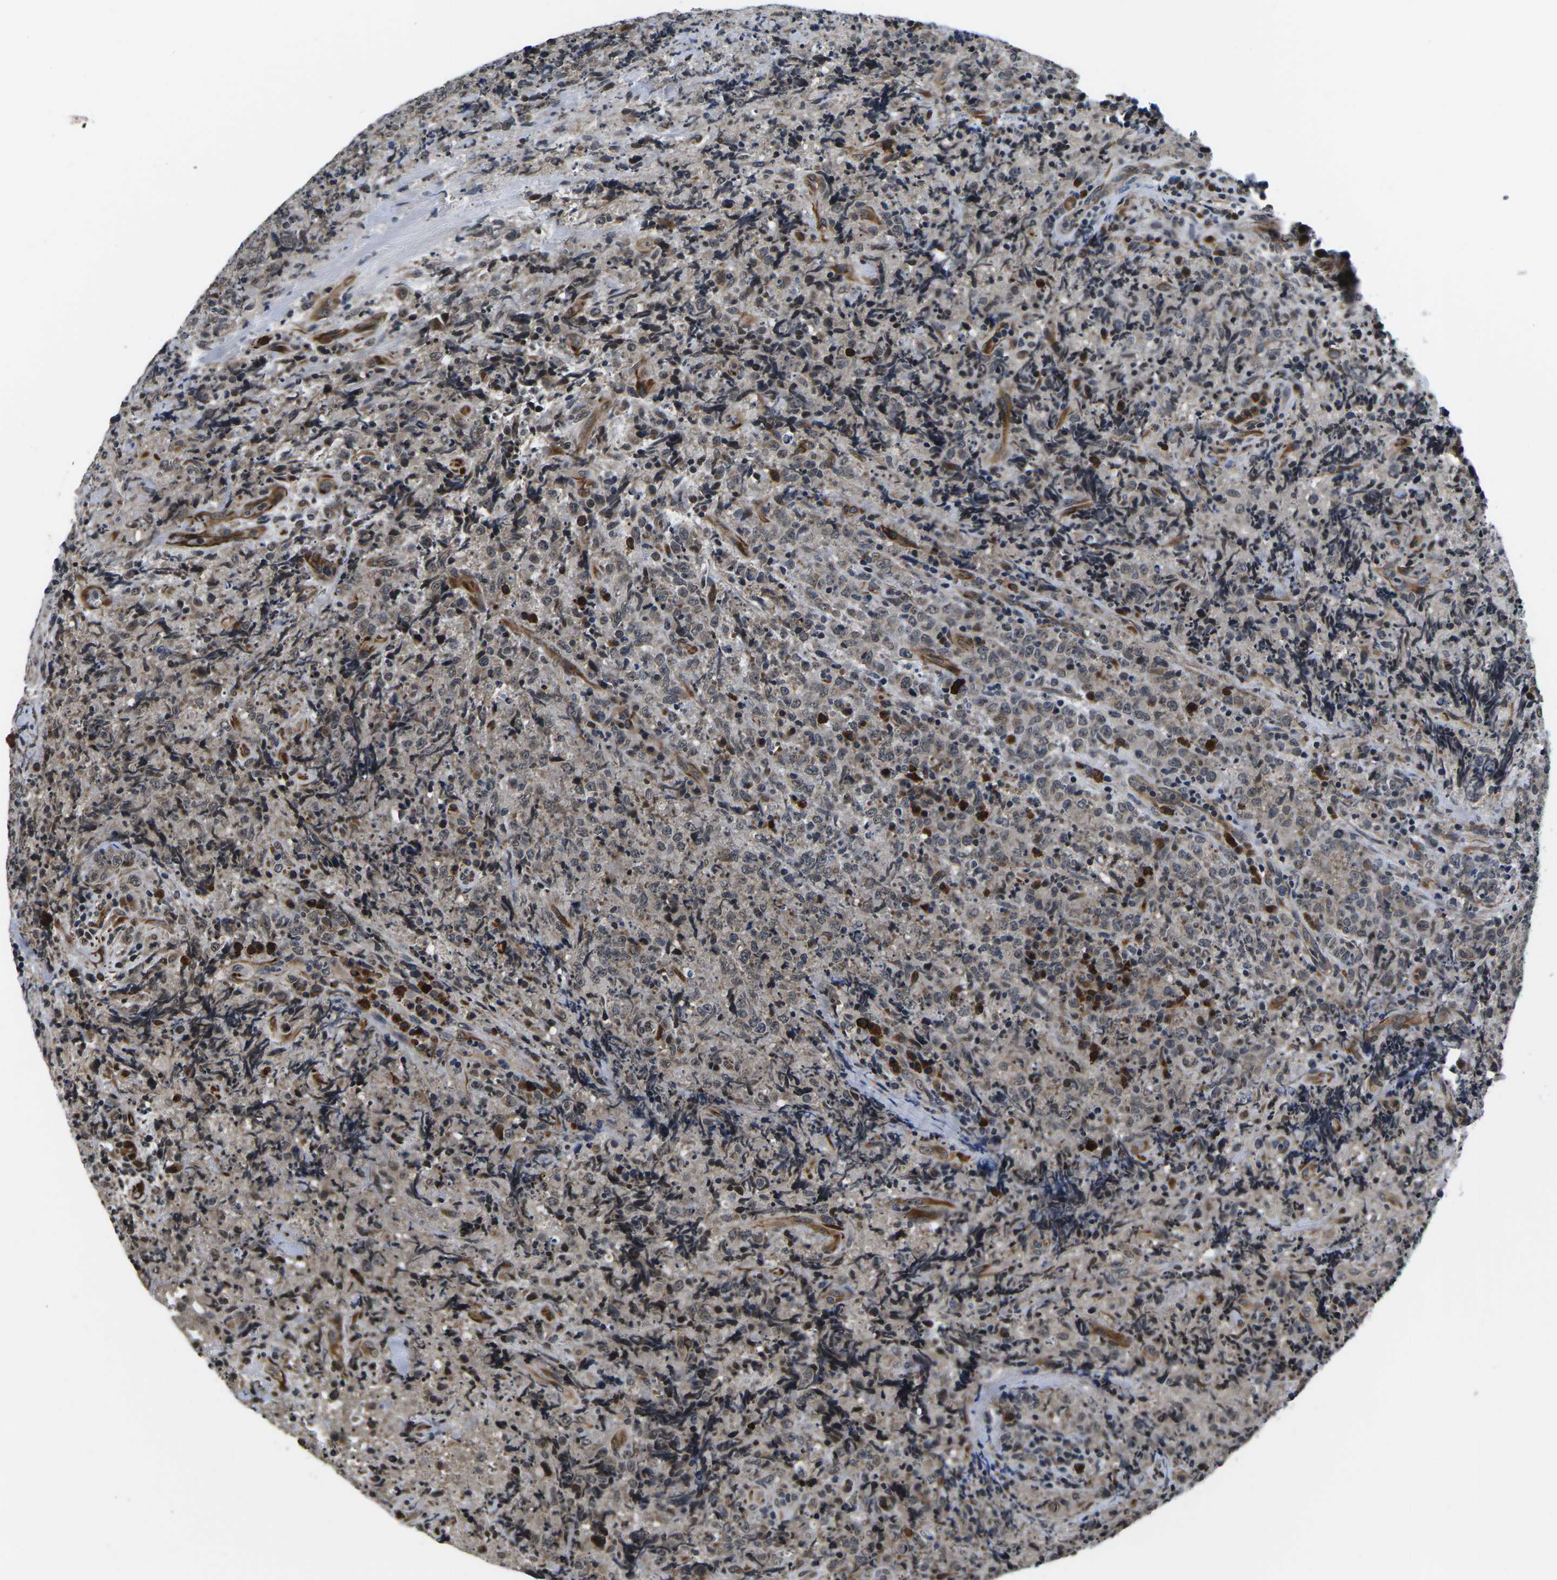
{"staining": {"intensity": "weak", "quantity": "25%-75%", "location": "cytoplasmic/membranous"}, "tissue": "lymphoma", "cell_type": "Tumor cells", "image_type": "cancer", "snomed": [{"axis": "morphology", "description": "Malignant lymphoma, non-Hodgkin's type, High grade"}, {"axis": "topography", "description": "Tonsil"}], "caption": "IHC image of neoplastic tissue: lymphoma stained using IHC exhibits low levels of weak protein expression localized specifically in the cytoplasmic/membranous of tumor cells, appearing as a cytoplasmic/membranous brown color.", "gene": "CCNE1", "patient": {"sex": "female", "age": 36}}